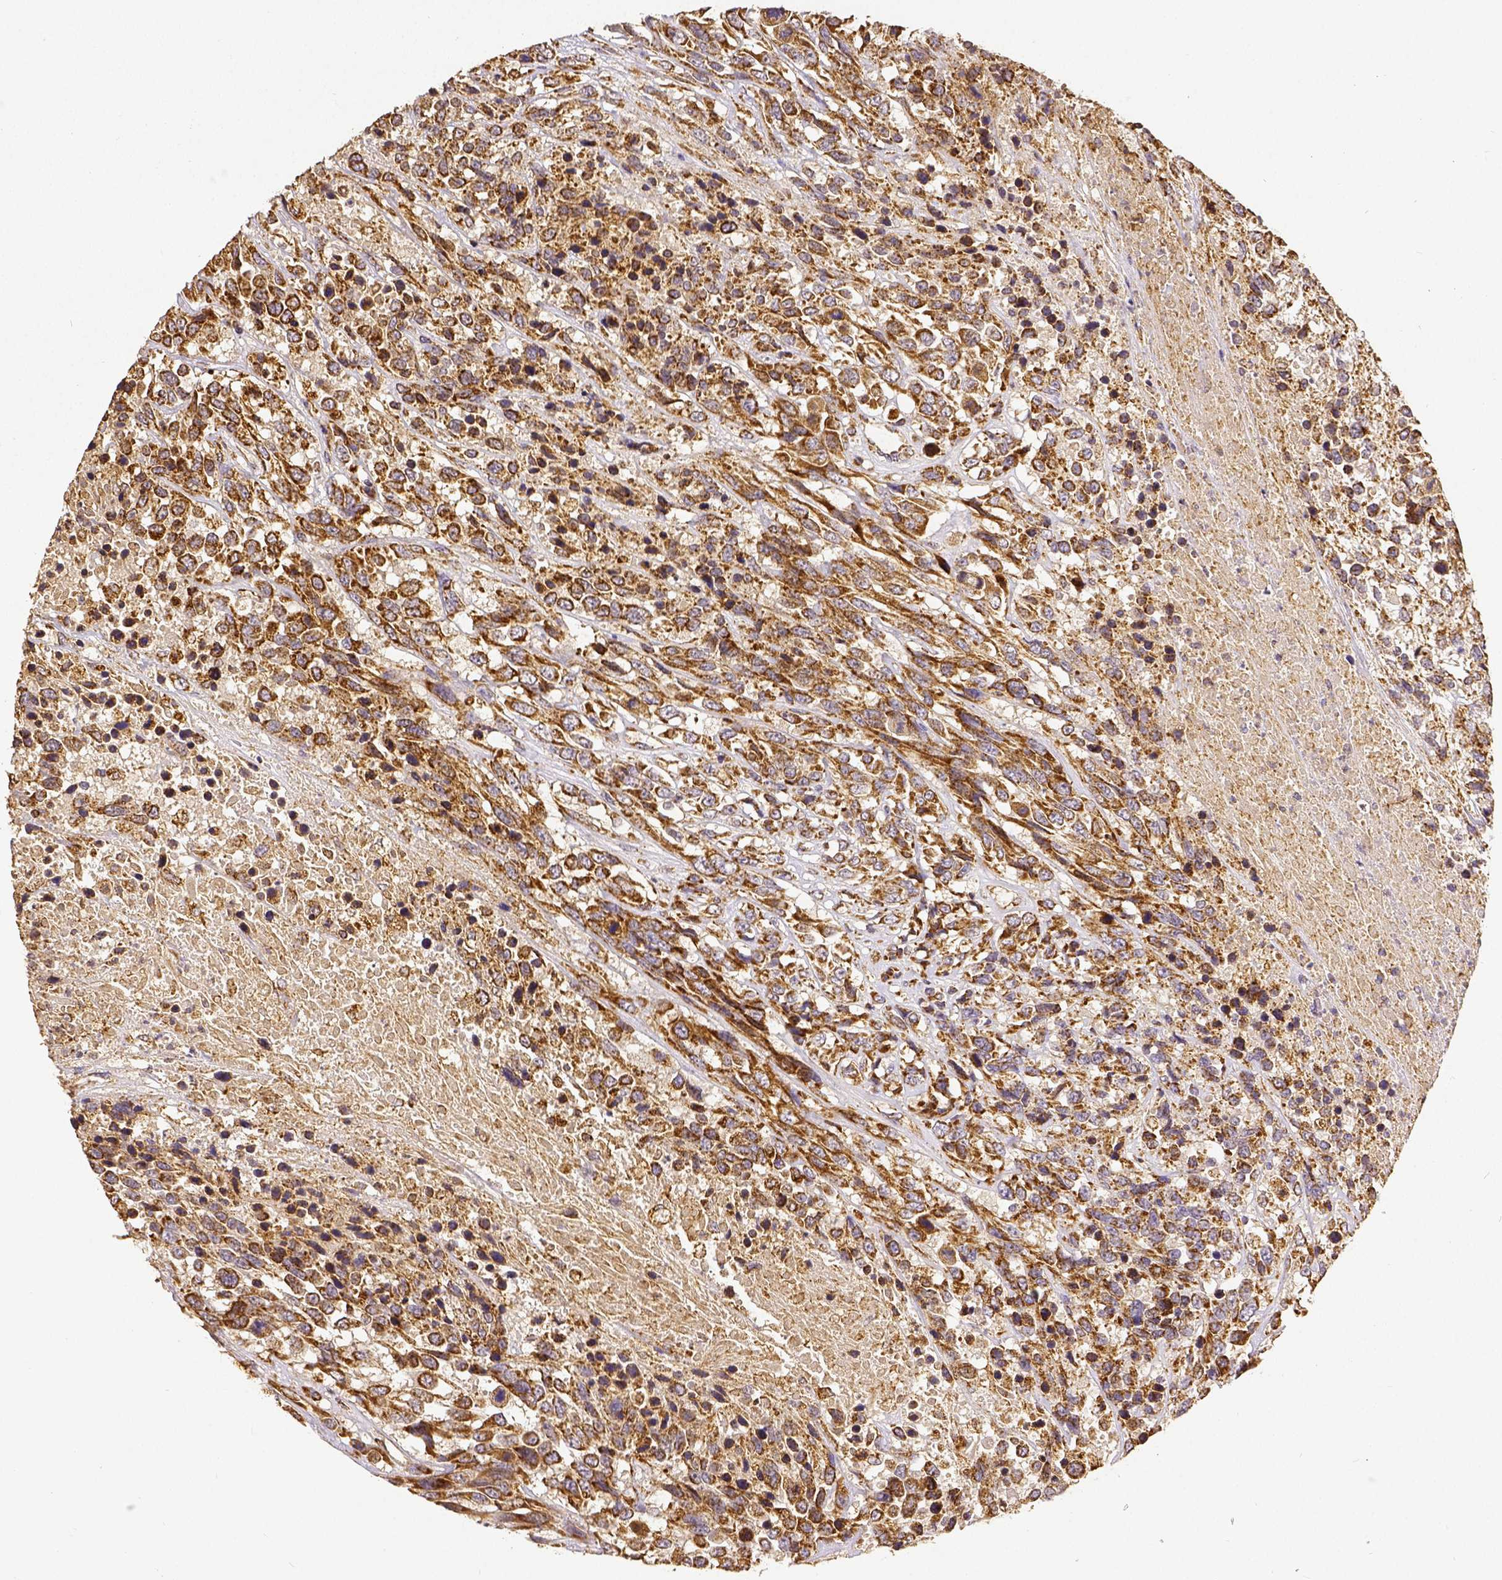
{"staining": {"intensity": "strong", "quantity": ">75%", "location": "cytoplasmic/membranous"}, "tissue": "urothelial cancer", "cell_type": "Tumor cells", "image_type": "cancer", "snomed": [{"axis": "morphology", "description": "Urothelial carcinoma, High grade"}, {"axis": "topography", "description": "Urinary bladder"}], "caption": "The micrograph displays immunohistochemical staining of high-grade urothelial carcinoma. There is strong cytoplasmic/membranous staining is identified in about >75% of tumor cells.", "gene": "SDHB", "patient": {"sex": "female", "age": 70}}